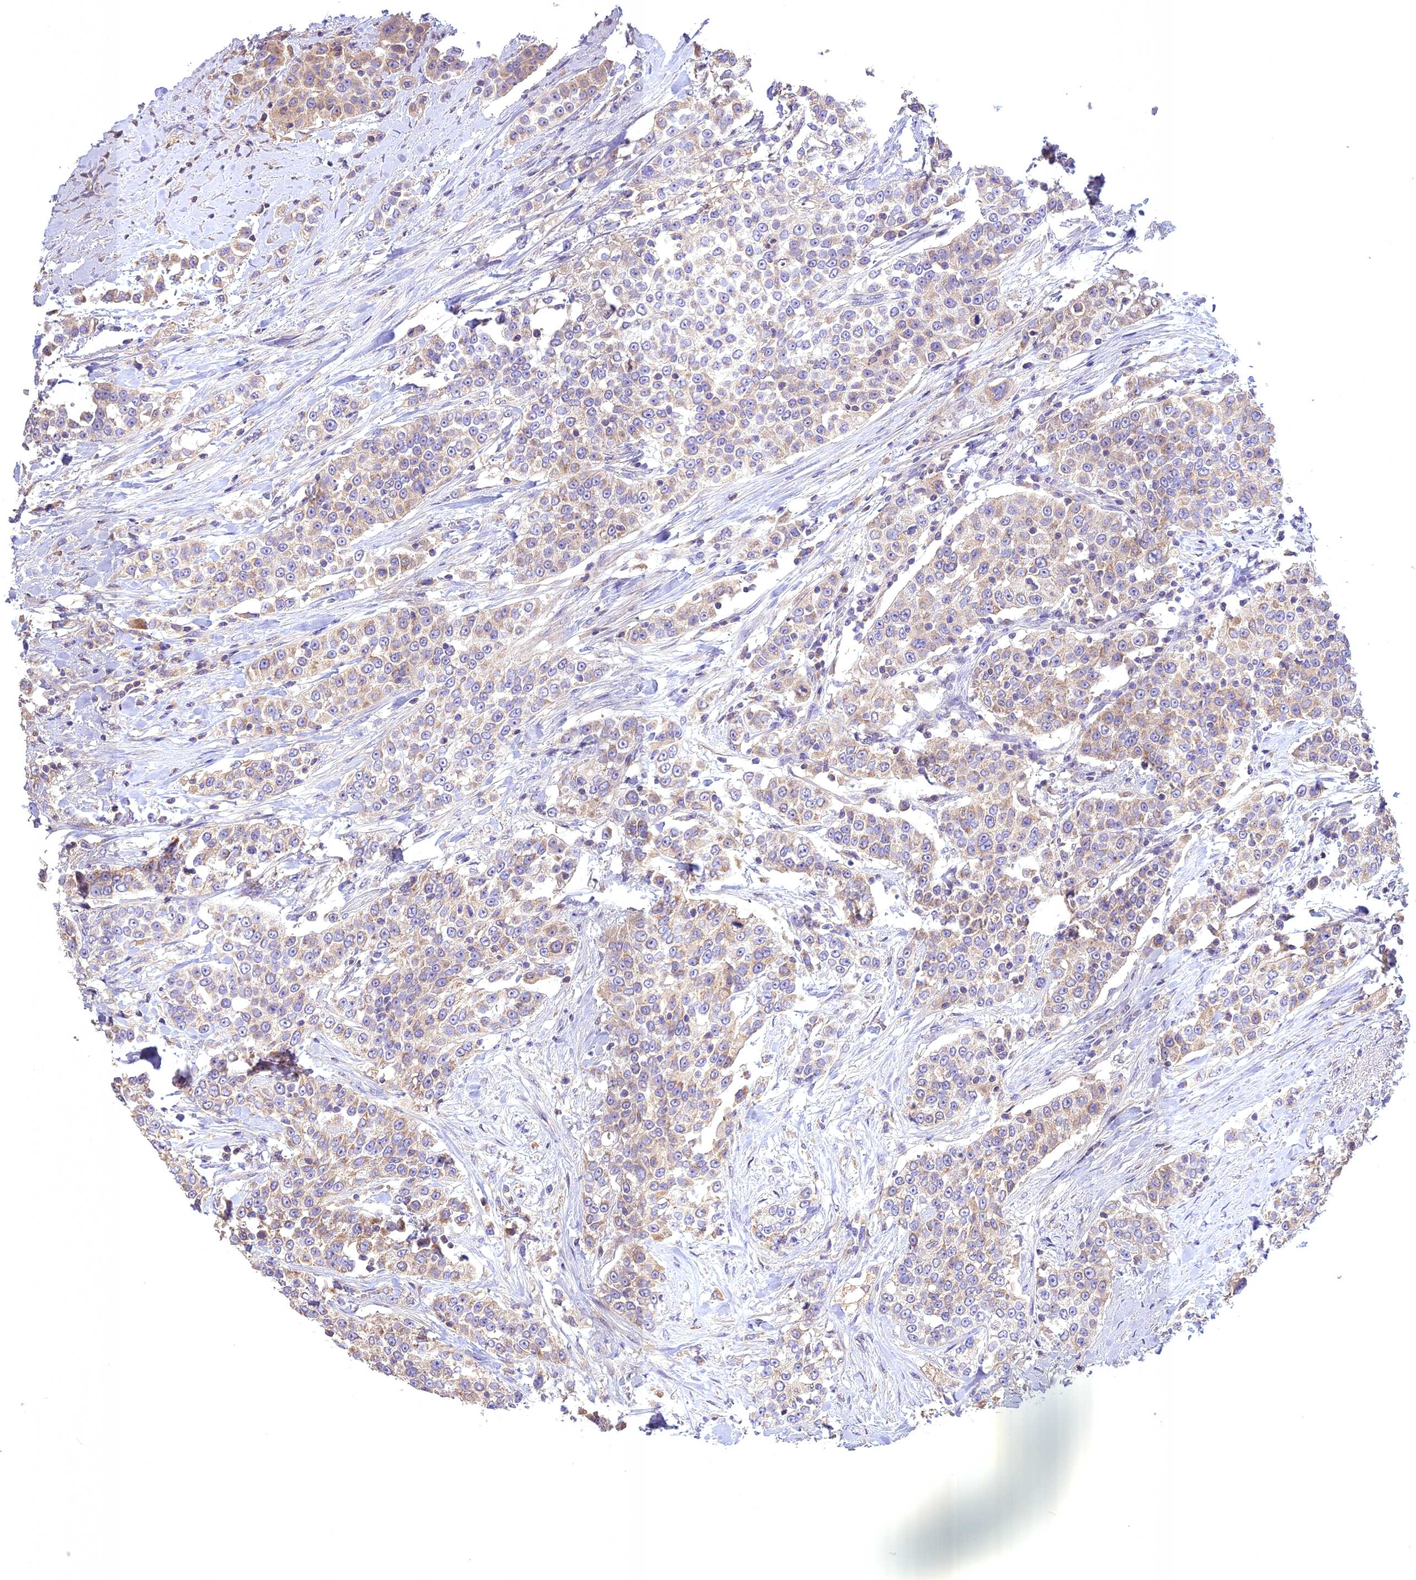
{"staining": {"intensity": "weak", "quantity": "25%-75%", "location": "cytoplasmic/membranous"}, "tissue": "urothelial cancer", "cell_type": "Tumor cells", "image_type": "cancer", "snomed": [{"axis": "morphology", "description": "Urothelial carcinoma, High grade"}, {"axis": "topography", "description": "Urinary bladder"}], "caption": "IHC (DAB (3,3'-diaminobenzidine)) staining of urothelial cancer exhibits weak cytoplasmic/membranous protein expression in approximately 25%-75% of tumor cells.", "gene": "NUDT8", "patient": {"sex": "female", "age": 80}}